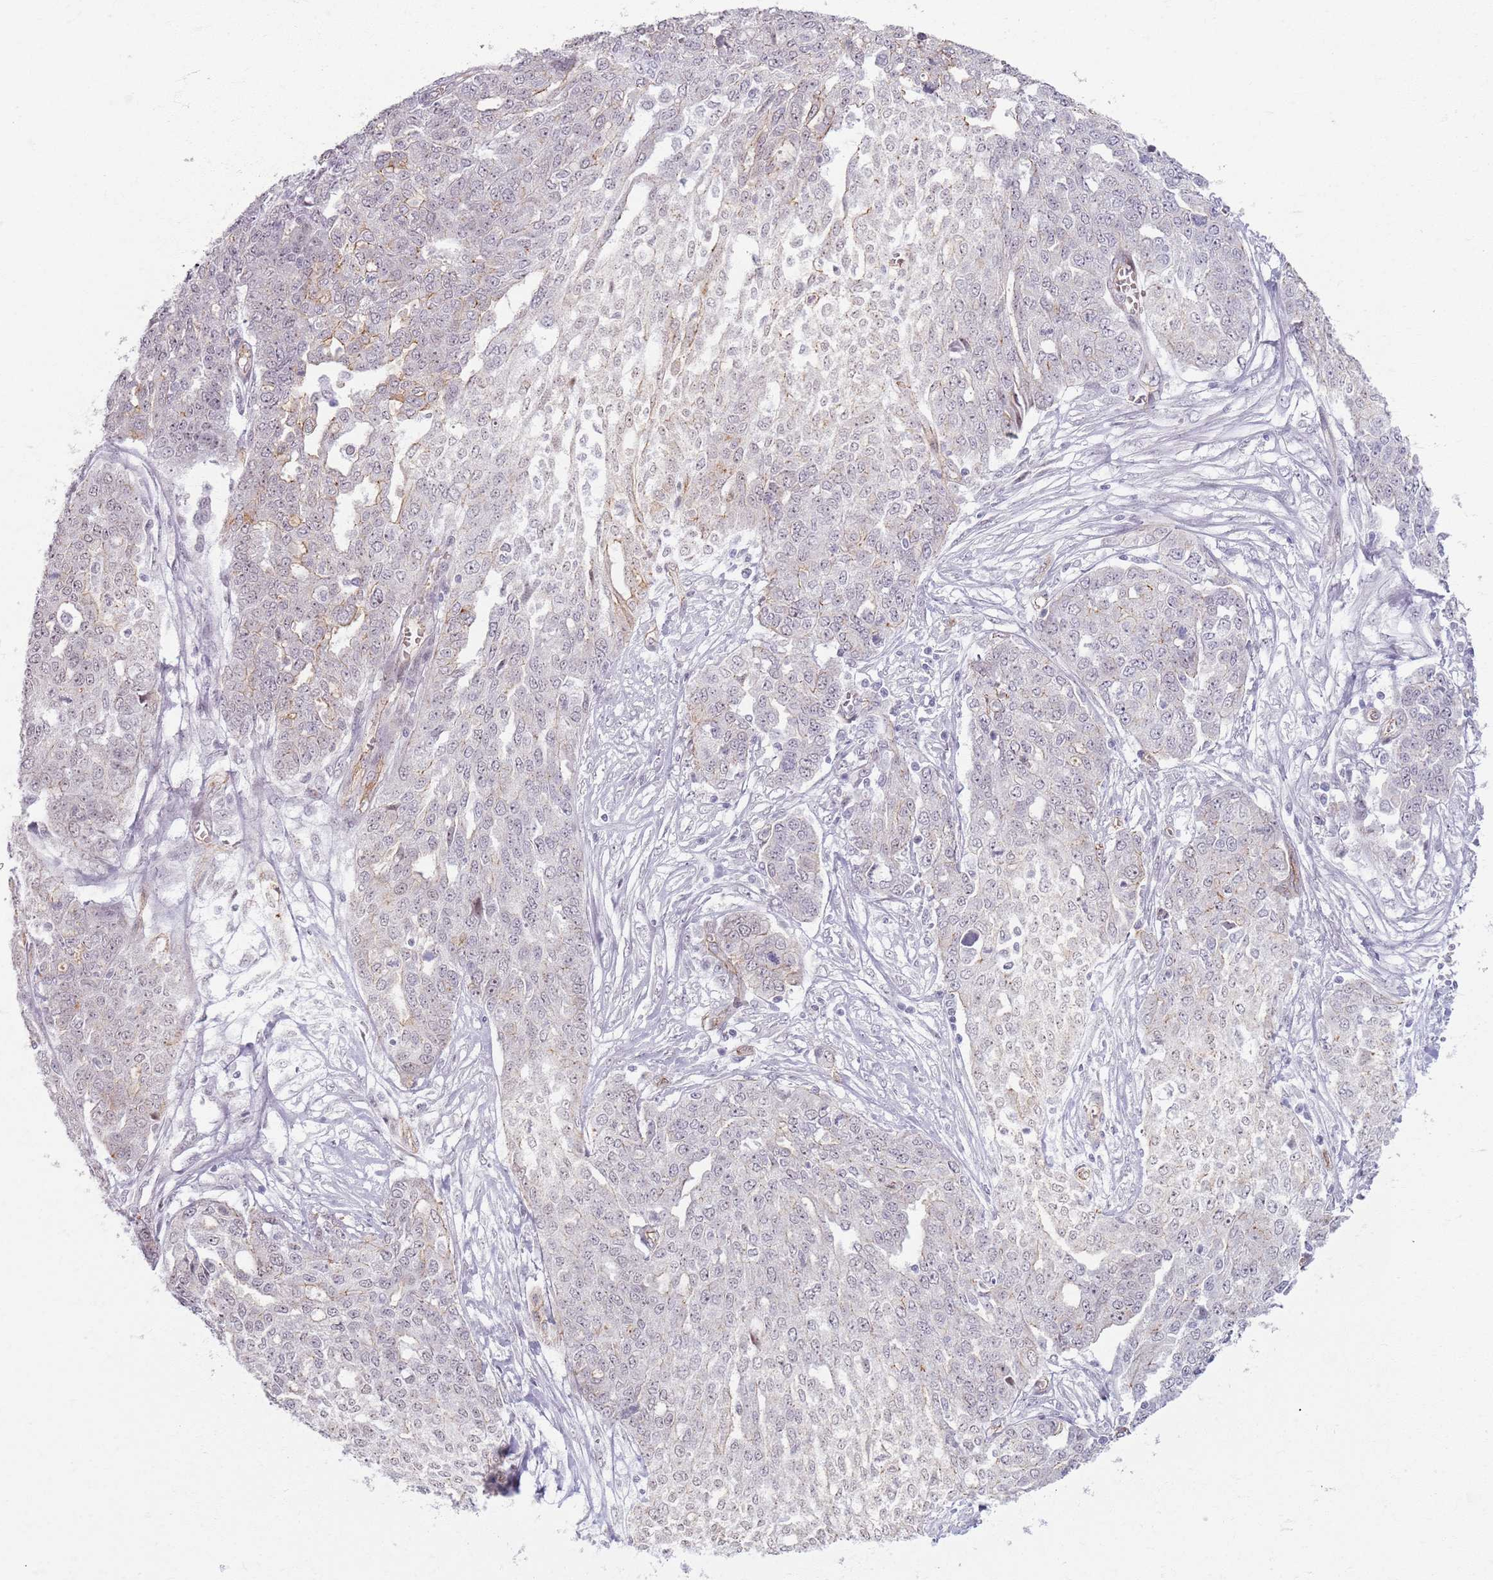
{"staining": {"intensity": "negative", "quantity": "none", "location": "none"}, "tissue": "ovarian cancer", "cell_type": "Tumor cells", "image_type": "cancer", "snomed": [{"axis": "morphology", "description": "Cystadenocarcinoma, serous, NOS"}, {"axis": "topography", "description": "Soft tissue"}, {"axis": "topography", "description": "Ovary"}], "caption": "Micrograph shows no protein positivity in tumor cells of ovarian cancer (serous cystadenocarcinoma) tissue.", "gene": "KCNA5", "patient": {"sex": "female", "age": 57}}